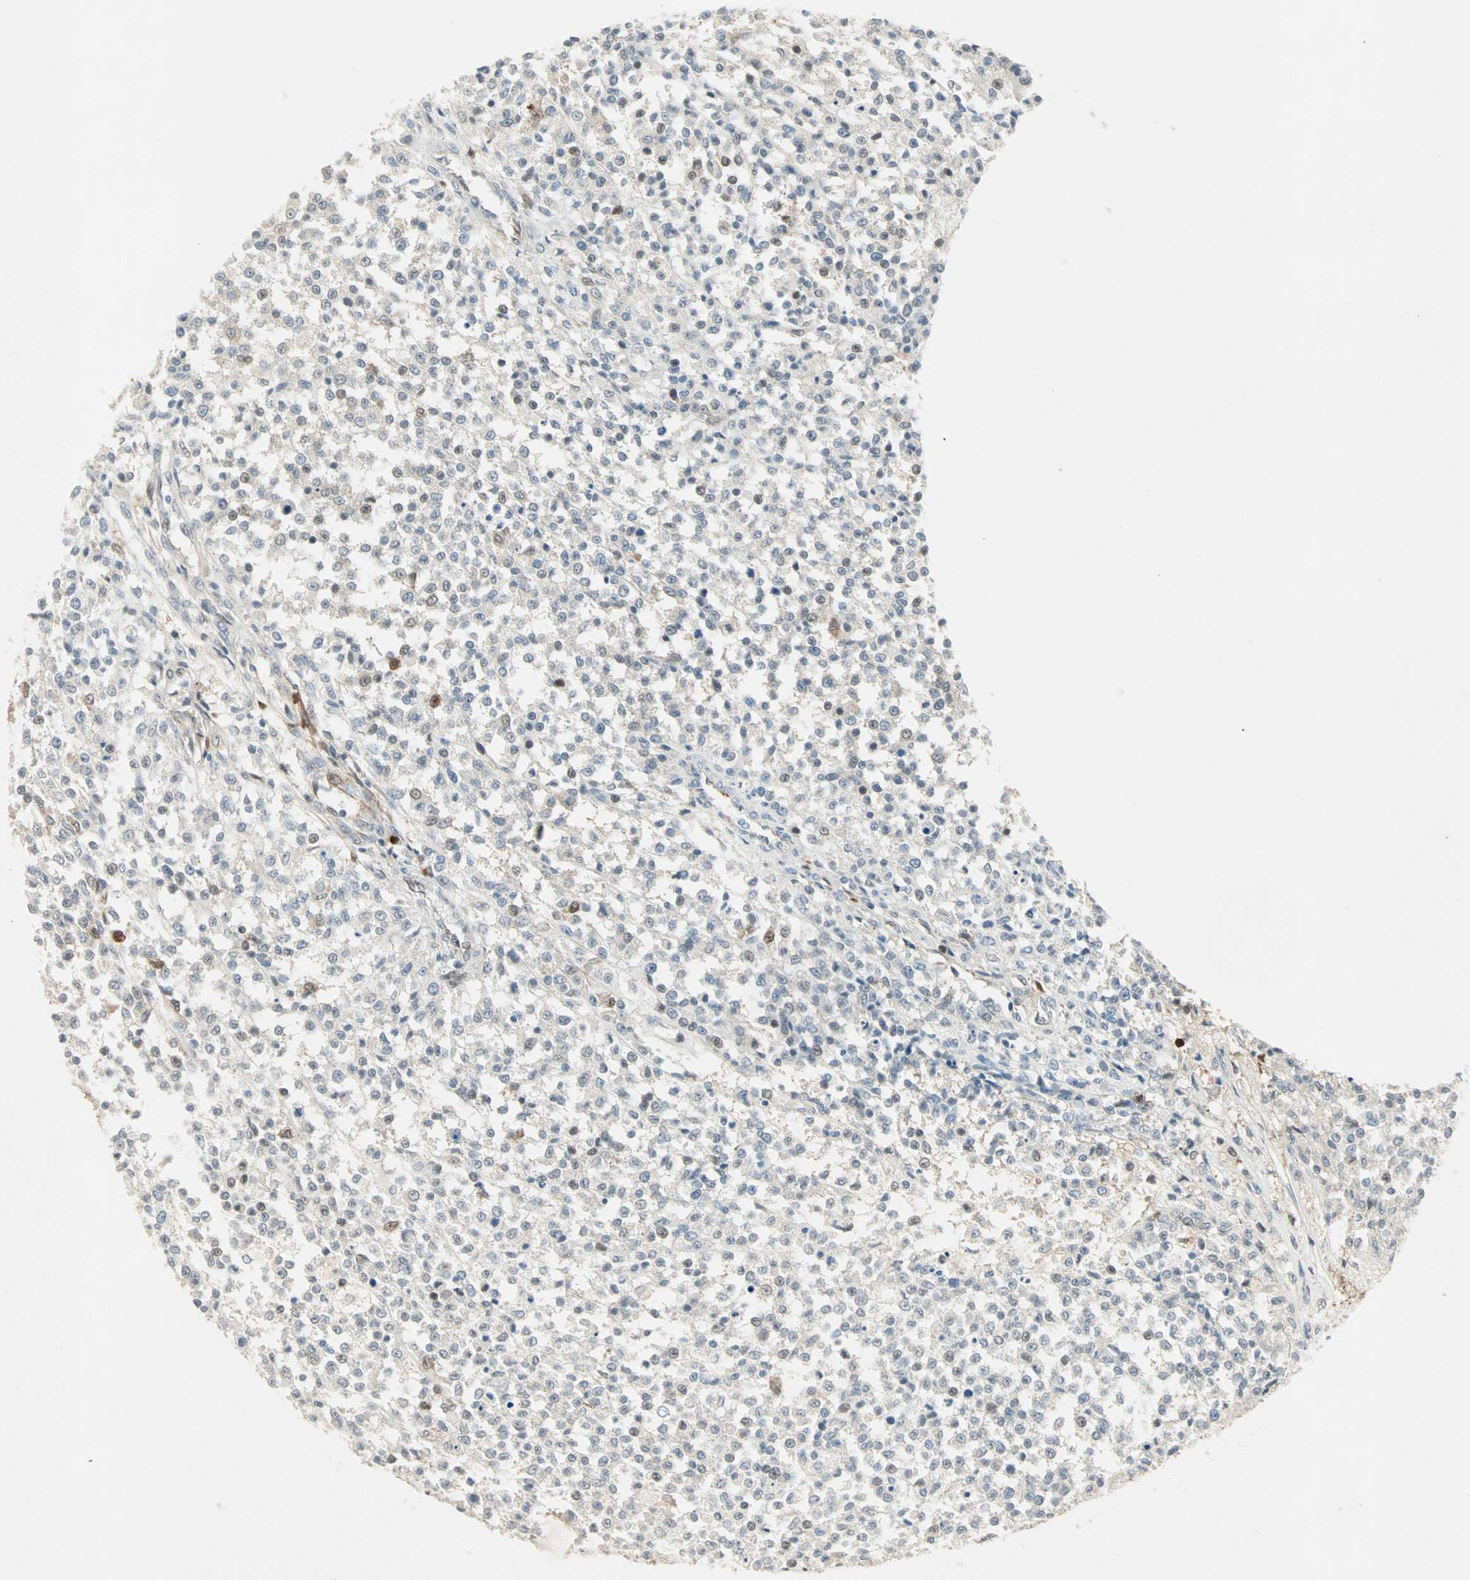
{"staining": {"intensity": "negative", "quantity": "none", "location": "none"}, "tissue": "testis cancer", "cell_type": "Tumor cells", "image_type": "cancer", "snomed": [{"axis": "morphology", "description": "Seminoma, NOS"}, {"axis": "topography", "description": "Testis"}], "caption": "Protein analysis of testis cancer shows no significant staining in tumor cells.", "gene": "RTL6", "patient": {"sex": "male", "age": 59}}